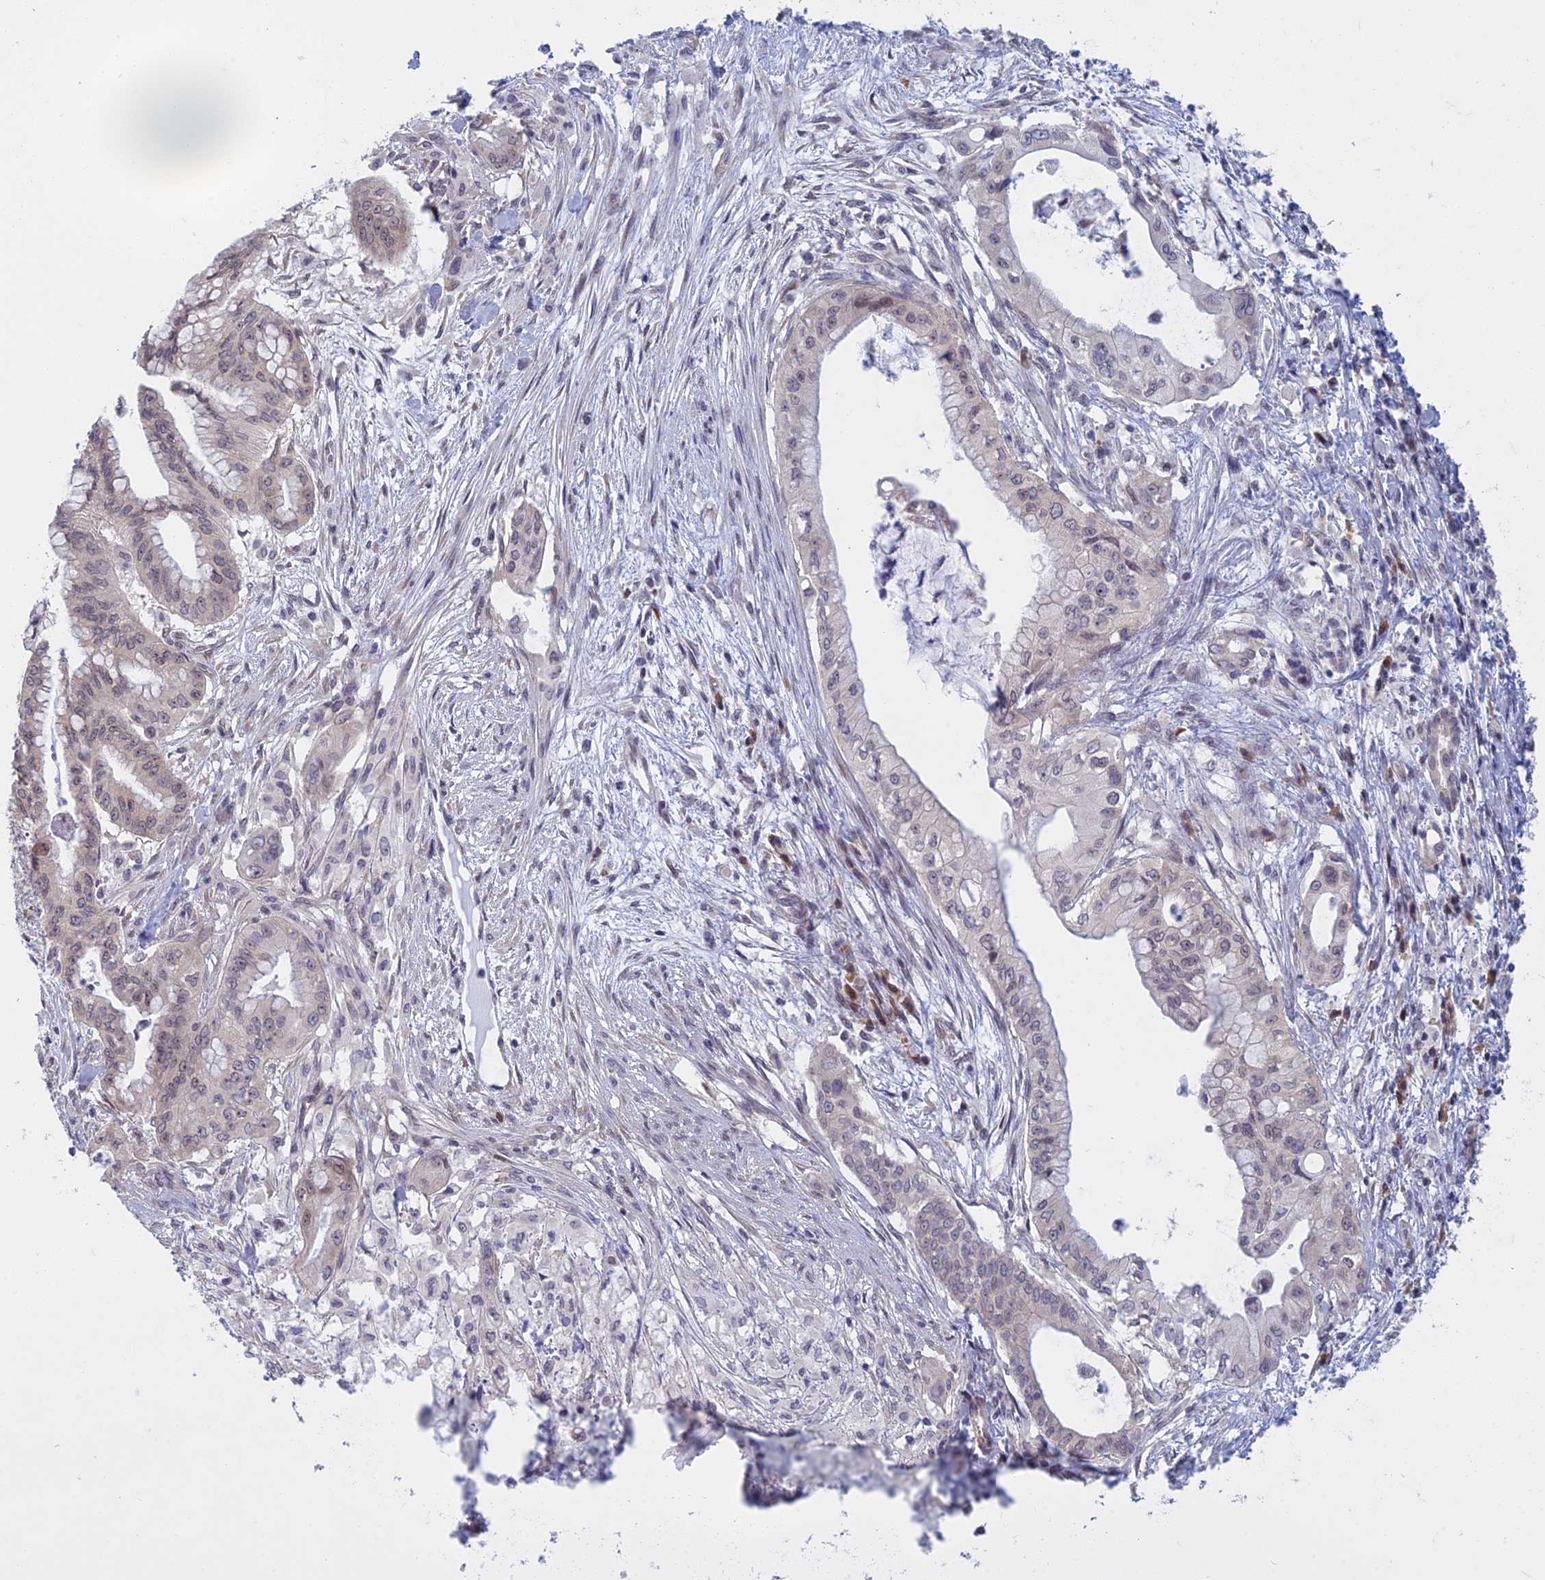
{"staining": {"intensity": "weak", "quantity": "<25%", "location": "nuclear"}, "tissue": "pancreatic cancer", "cell_type": "Tumor cells", "image_type": "cancer", "snomed": [{"axis": "morphology", "description": "Adenocarcinoma, NOS"}, {"axis": "topography", "description": "Pancreas"}], "caption": "Immunohistochemical staining of human adenocarcinoma (pancreatic) reveals no significant positivity in tumor cells.", "gene": "RPS19BP1", "patient": {"sex": "male", "age": 46}}